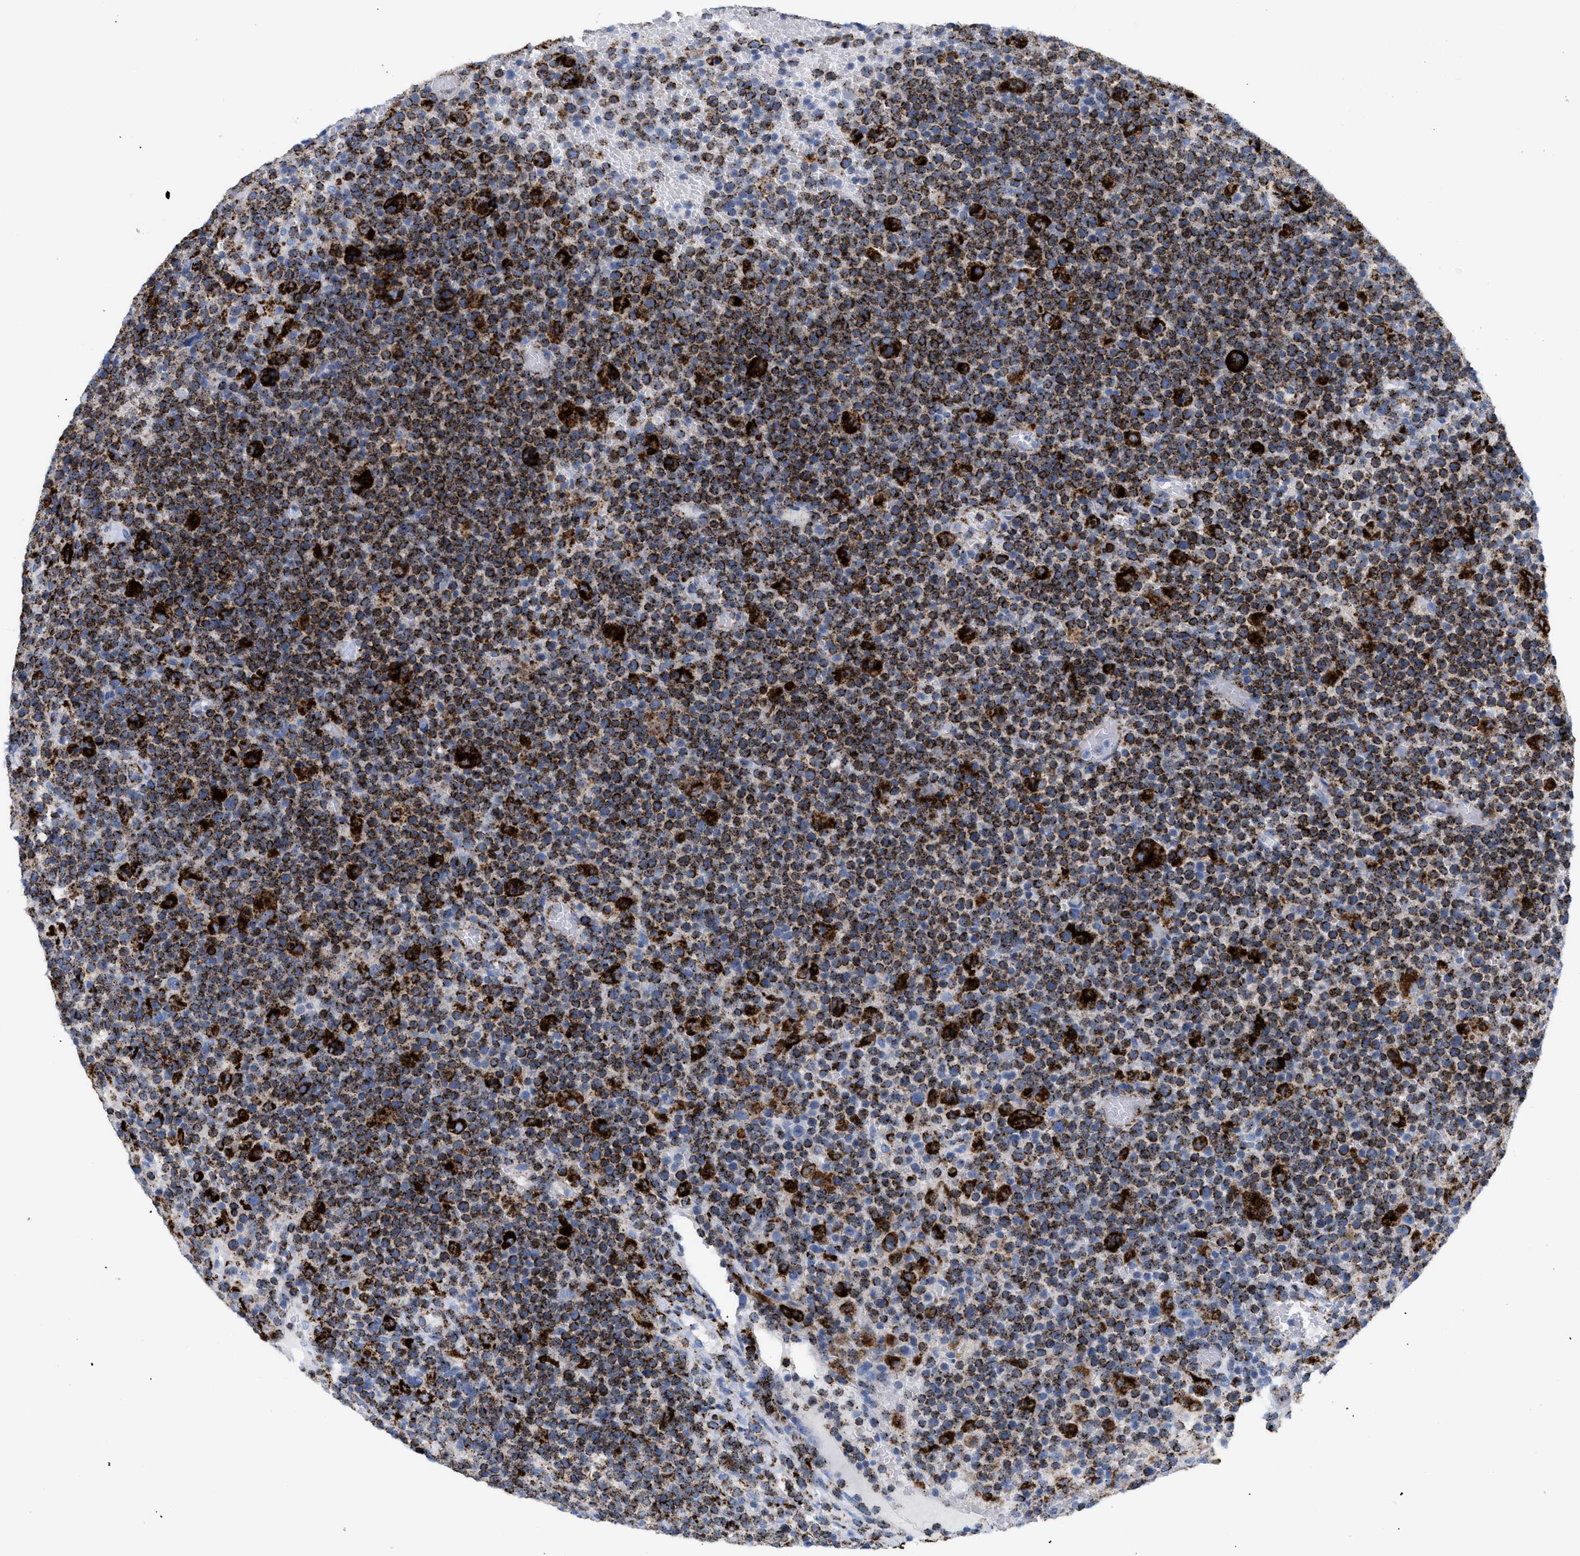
{"staining": {"intensity": "strong", "quantity": ">75%", "location": "cytoplasmic/membranous"}, "tissue": "lymphoma", "cell_type": "Tumor cells", "image_type": "cancer", "snomed": [{"axis": "morphology", "description": "Malignant lymphoma, non-Hodgkin's type, High grade"}, {"axis": "topography", "description": "Lymph node"}], "caption": "Protein staining of high-grade malignant lymphoma, non-Hodgkin's type tissue exhibits strong cytoplasmic/membranous staining in approximately >75% of tumor cells.", "gene": "DRAM2", "patient": {"sex": "male", "age": 61}}